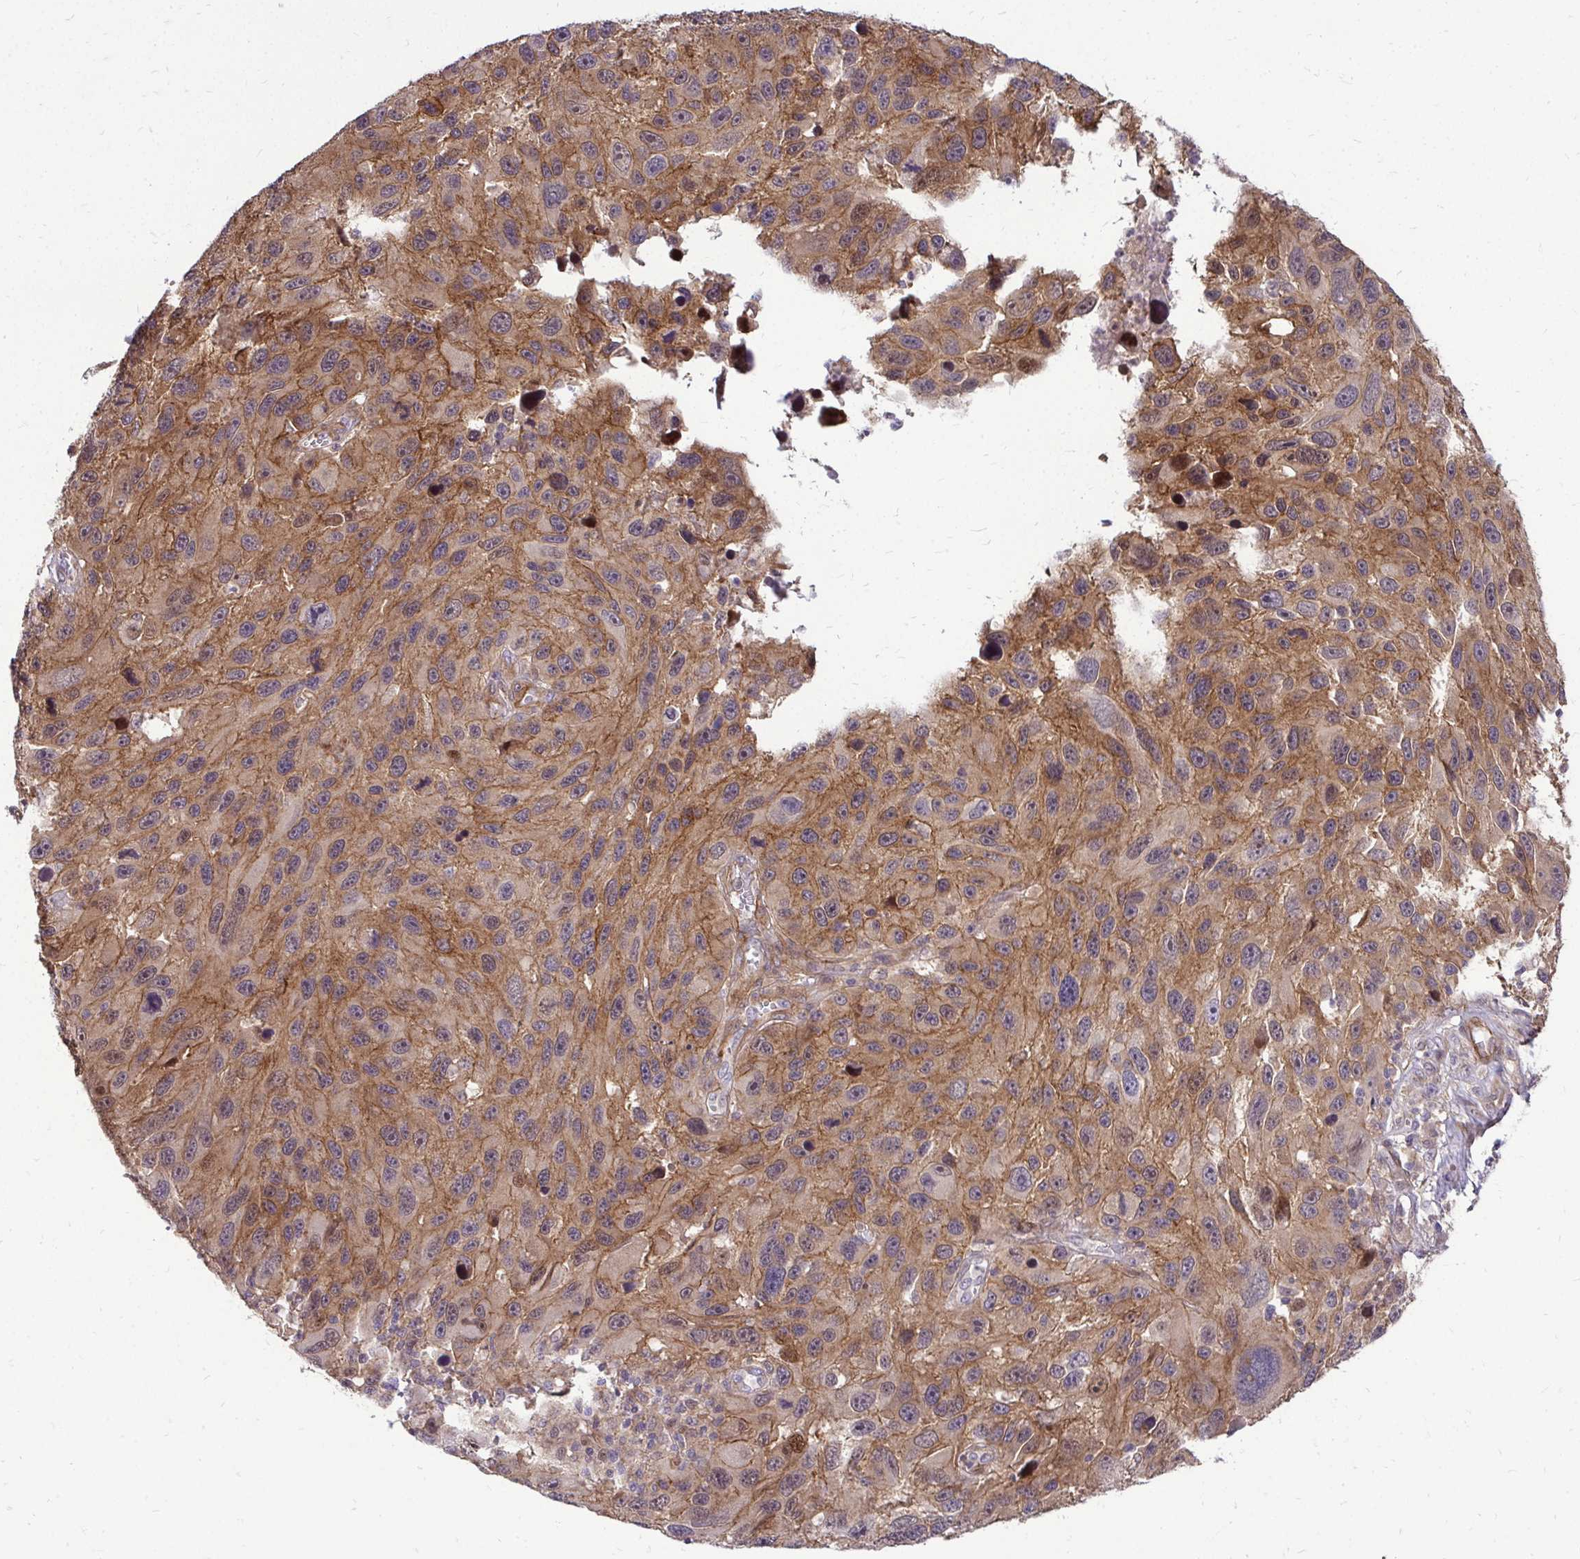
{"staining": {"intensity": "moderate", "quantity": ">75%", "location": "cytoplasmic/membranous"}, "tissue": "melanoma", "cell_type": "Tumor cells", "image_type": "cancer", "snomed": [{"axis": "morphology", "description": "Malignant melanoma, NOS"}, {"axis": "topography", "description": "Skin"}], "caption": "IHC staining of melanoma, which reveals medium levels of moderate cytoplasmic/membranous expression in approximately >75% of tumor cells indicating moderate cytoplasmic/membranous protein staining. The staining was performed using DAB (3,3'-diaminobenzidine) (brown) for protein detection and nuclei were counterstained in hematoxylin (blue).", "gene": "TRIP6", "patient": {"sex": "male", "age": 53}}